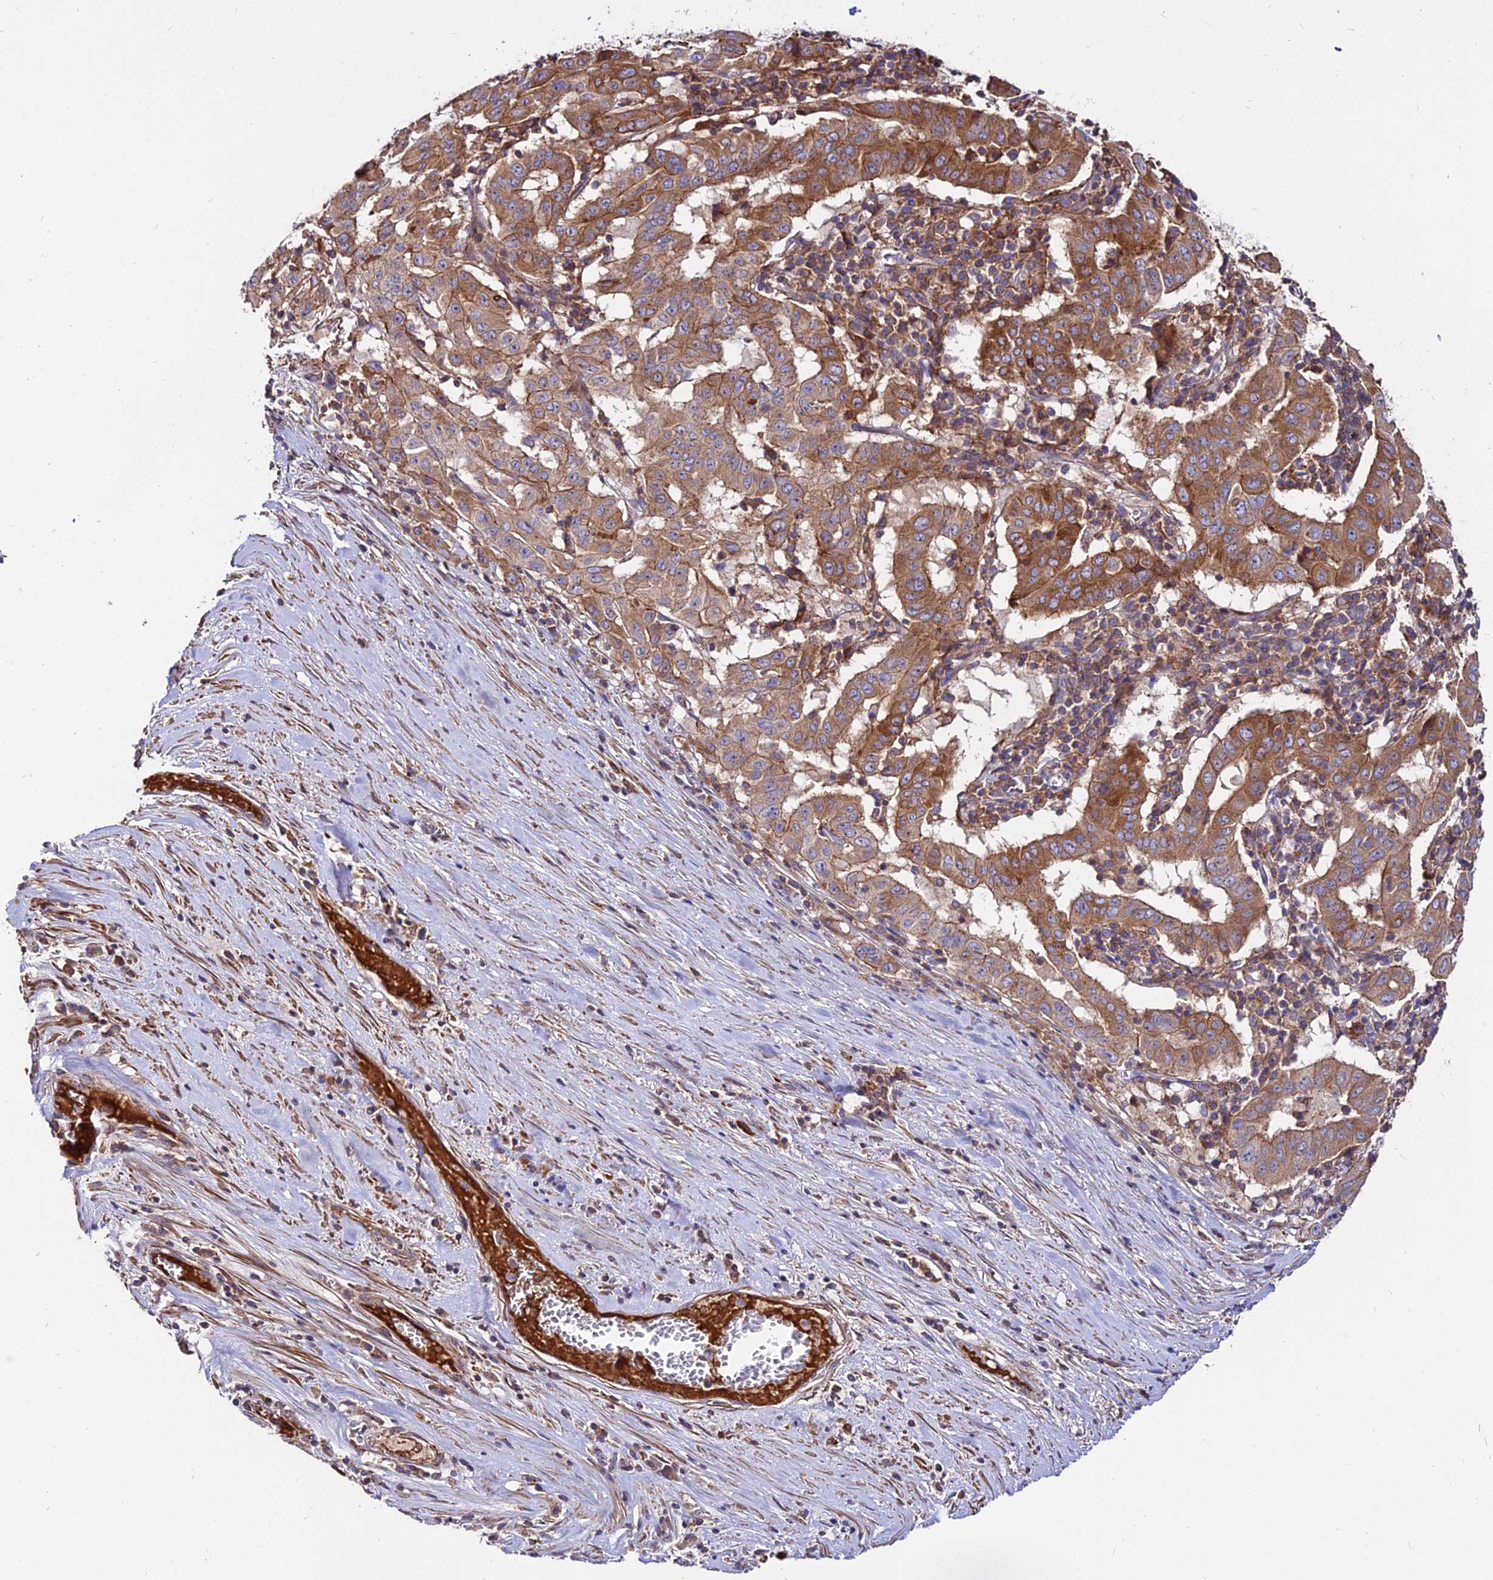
{"staining": {"intensity": "moderate", "quantity": ">75%", "location": "cytoplasmic/membranous"}, "tissue": "pancreatic cancer", "cell_type": "Tumor cells", "image_type": "cancer", "snomed": [{"axis": "morphology", "description": "Adenocarcinoma, NOS"}, {"axis": "topography", "description": "Pancreas"}], "caption": "Immunohistochemical staining of pancreatic adenocarcinoma shows medium levels of moderate cytoplasmic/membranous positivity in about >75% of tumor cells.", "gene": "PYM1", "patient": {"sex": "male", "age": 63}}